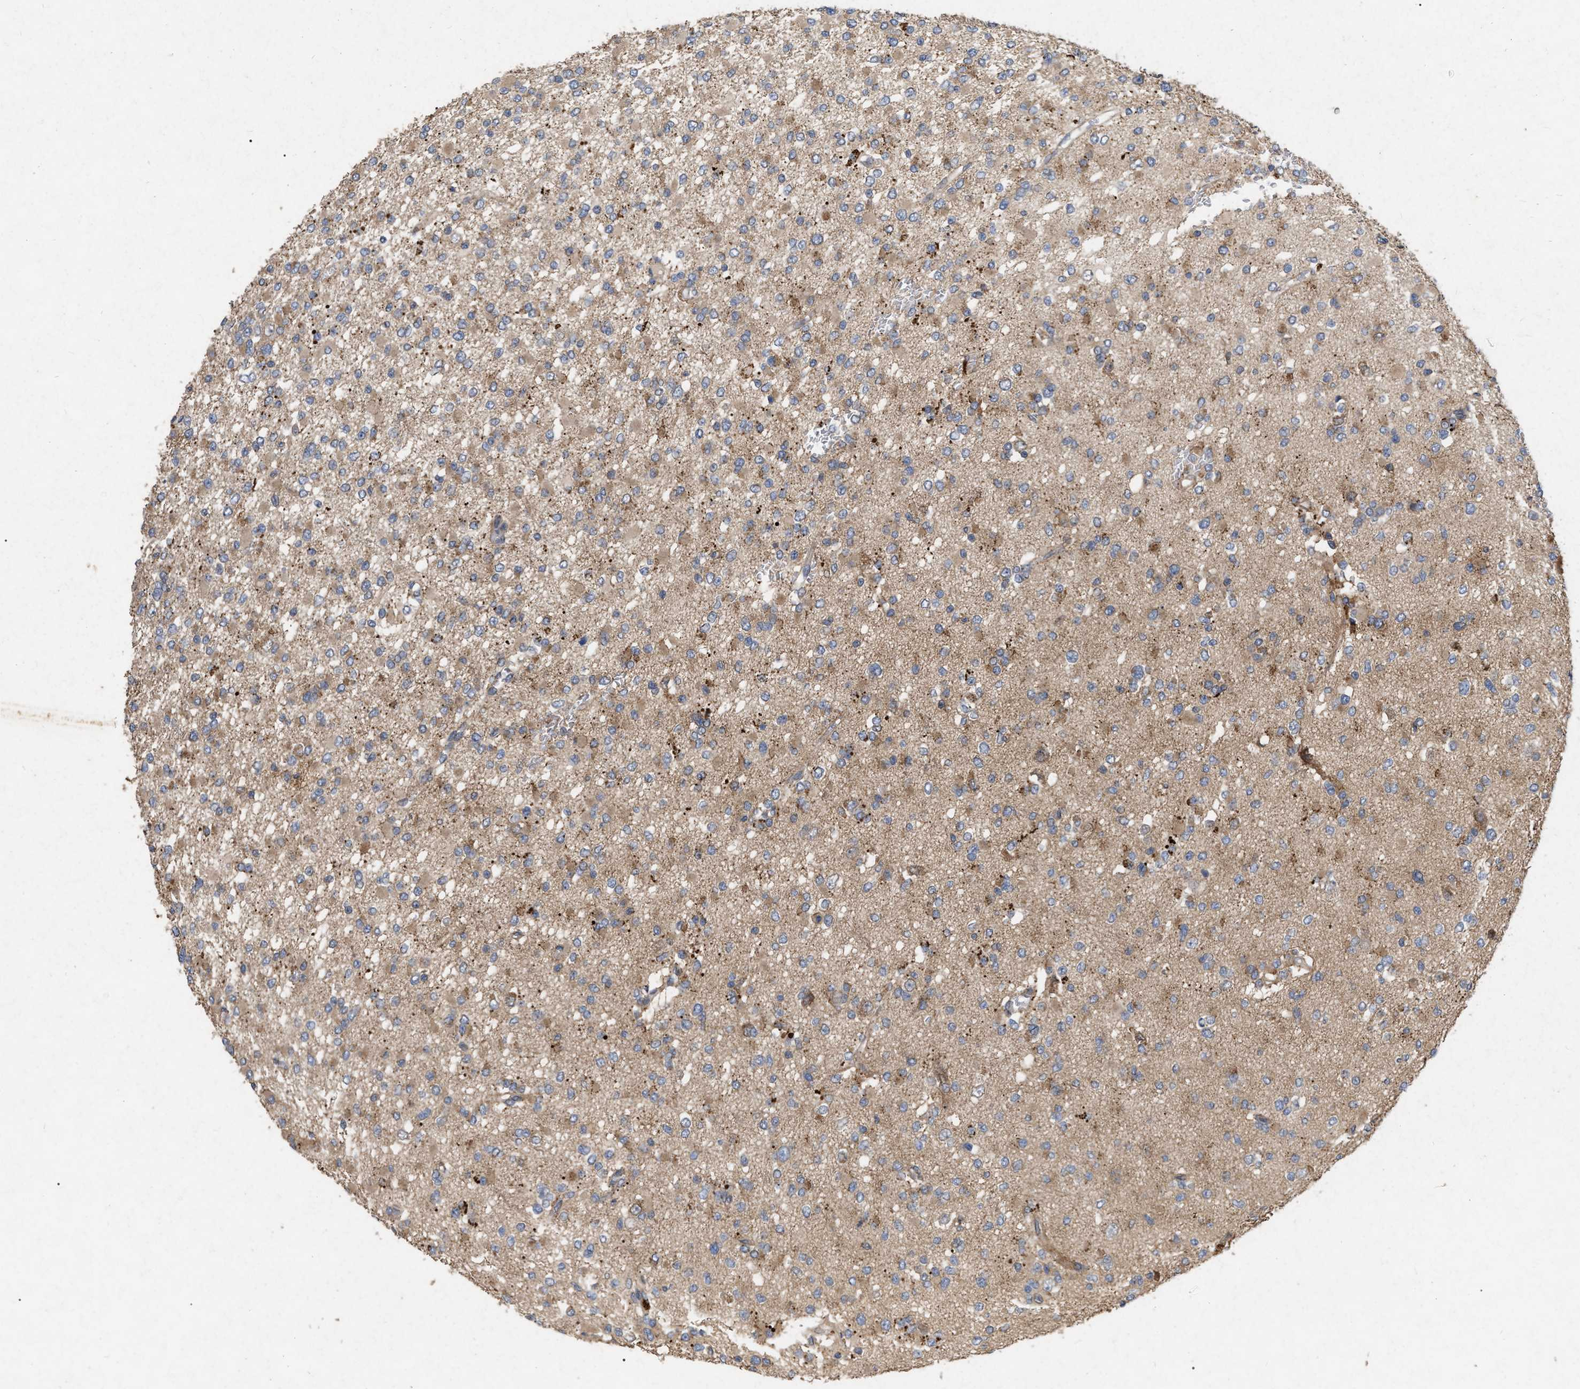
{"staining": {"intensity": "moderate", "quantity": "25%-75%", "location": "cytoplasmic/membranous"}, "tissue": "glioma", "cell_type": "Tumor cells", "image_type": "cancer", "snomed": [{"axis": "morphology", "description": "Glioma, malignant, Low grade"}, {"axis": "topography", "description": "Brain"}], "caption": "IHC (DAB) staining of glioma exhibits moderate cytoplasmic/membranous protein expression in about 25%-75% of tumor cells.", "gene": "CDKN2C", "patient": {"sex": "female", "age": 22}}